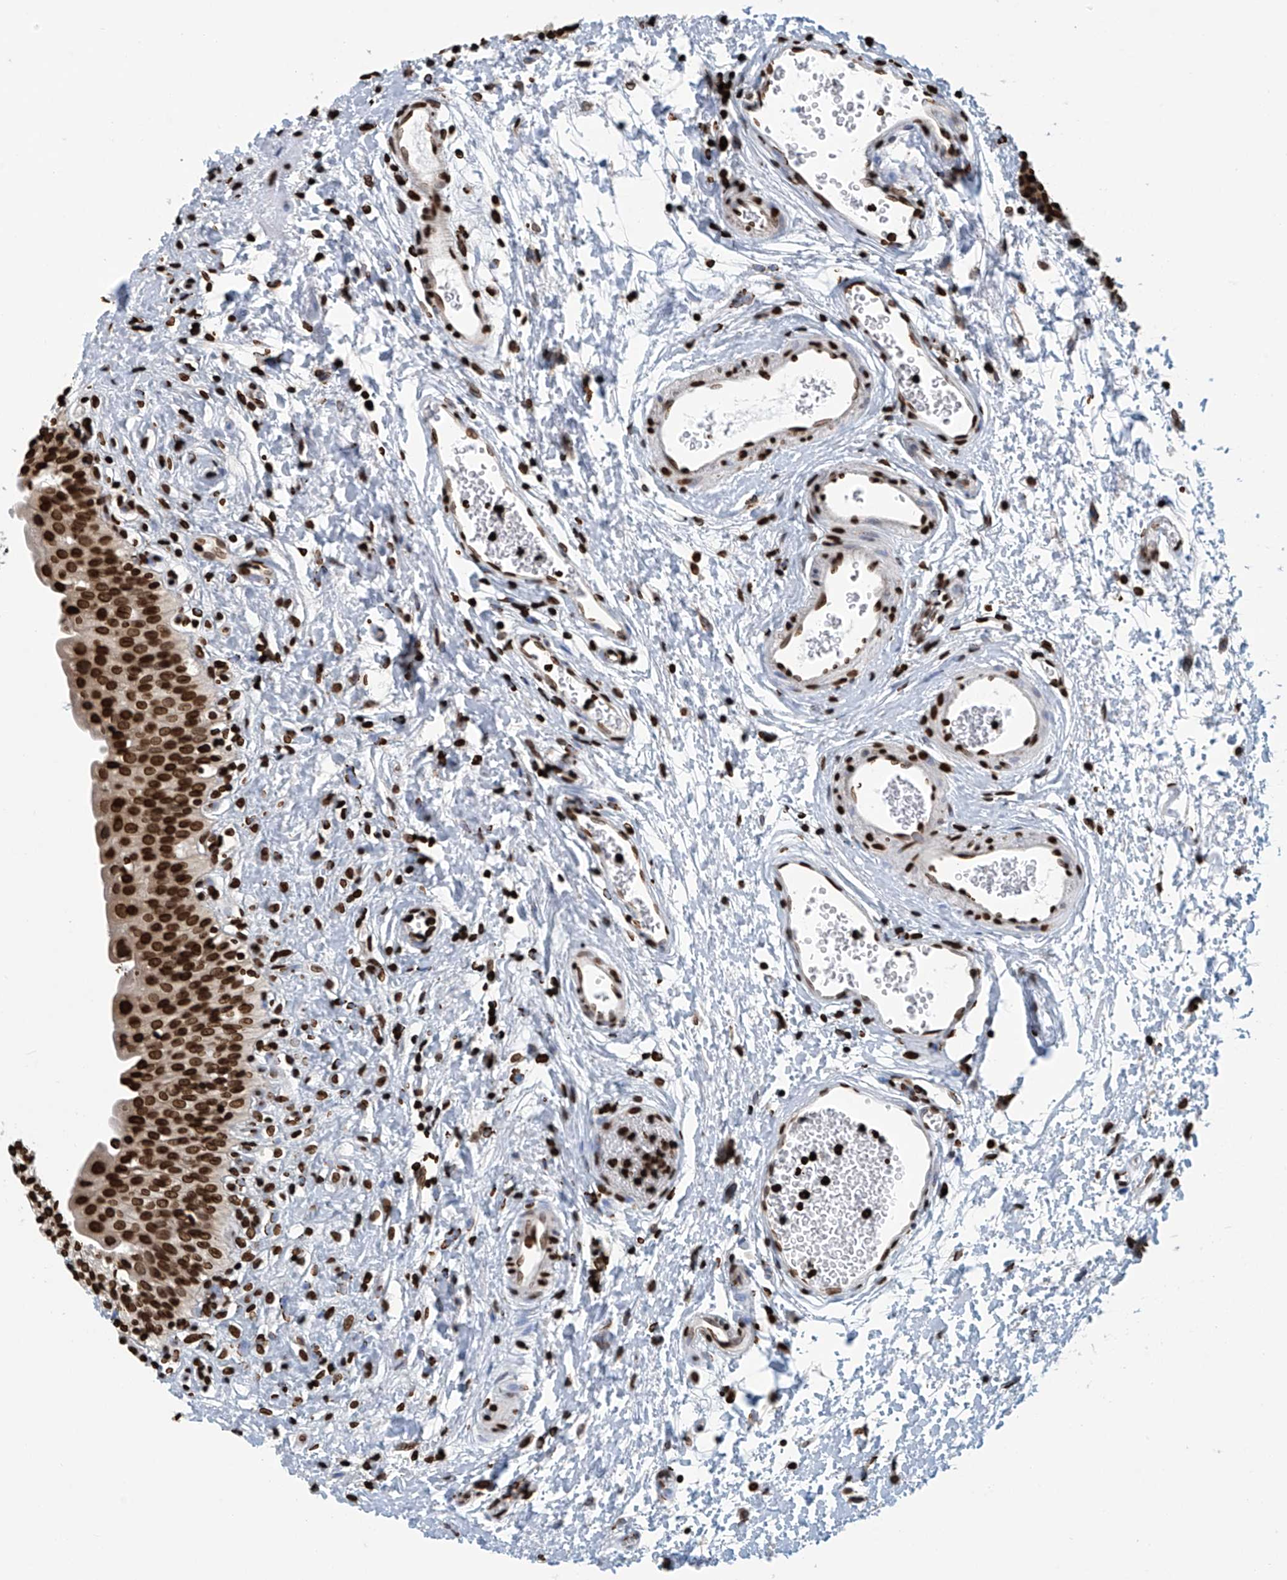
{"staining": {"intensity": "strong", "quantity": ">75%", "location": "nuclear"}, "tissue": "urinary bladder", "cell_type": "Urothelial cells", "image_type": "normal", "snomed": [{"axis": "morphology", "description": "Normal tissue, NOS"}, {"axis": "topography", "description": "Urinary bladder"}], "caption": "Urinary bladder stained with a brown dye reveals strong nuclear positive positivity in about >75% of urothelial cells.", "gene": "DPPA2", "patient": {"sex": "male", "age": 51}}